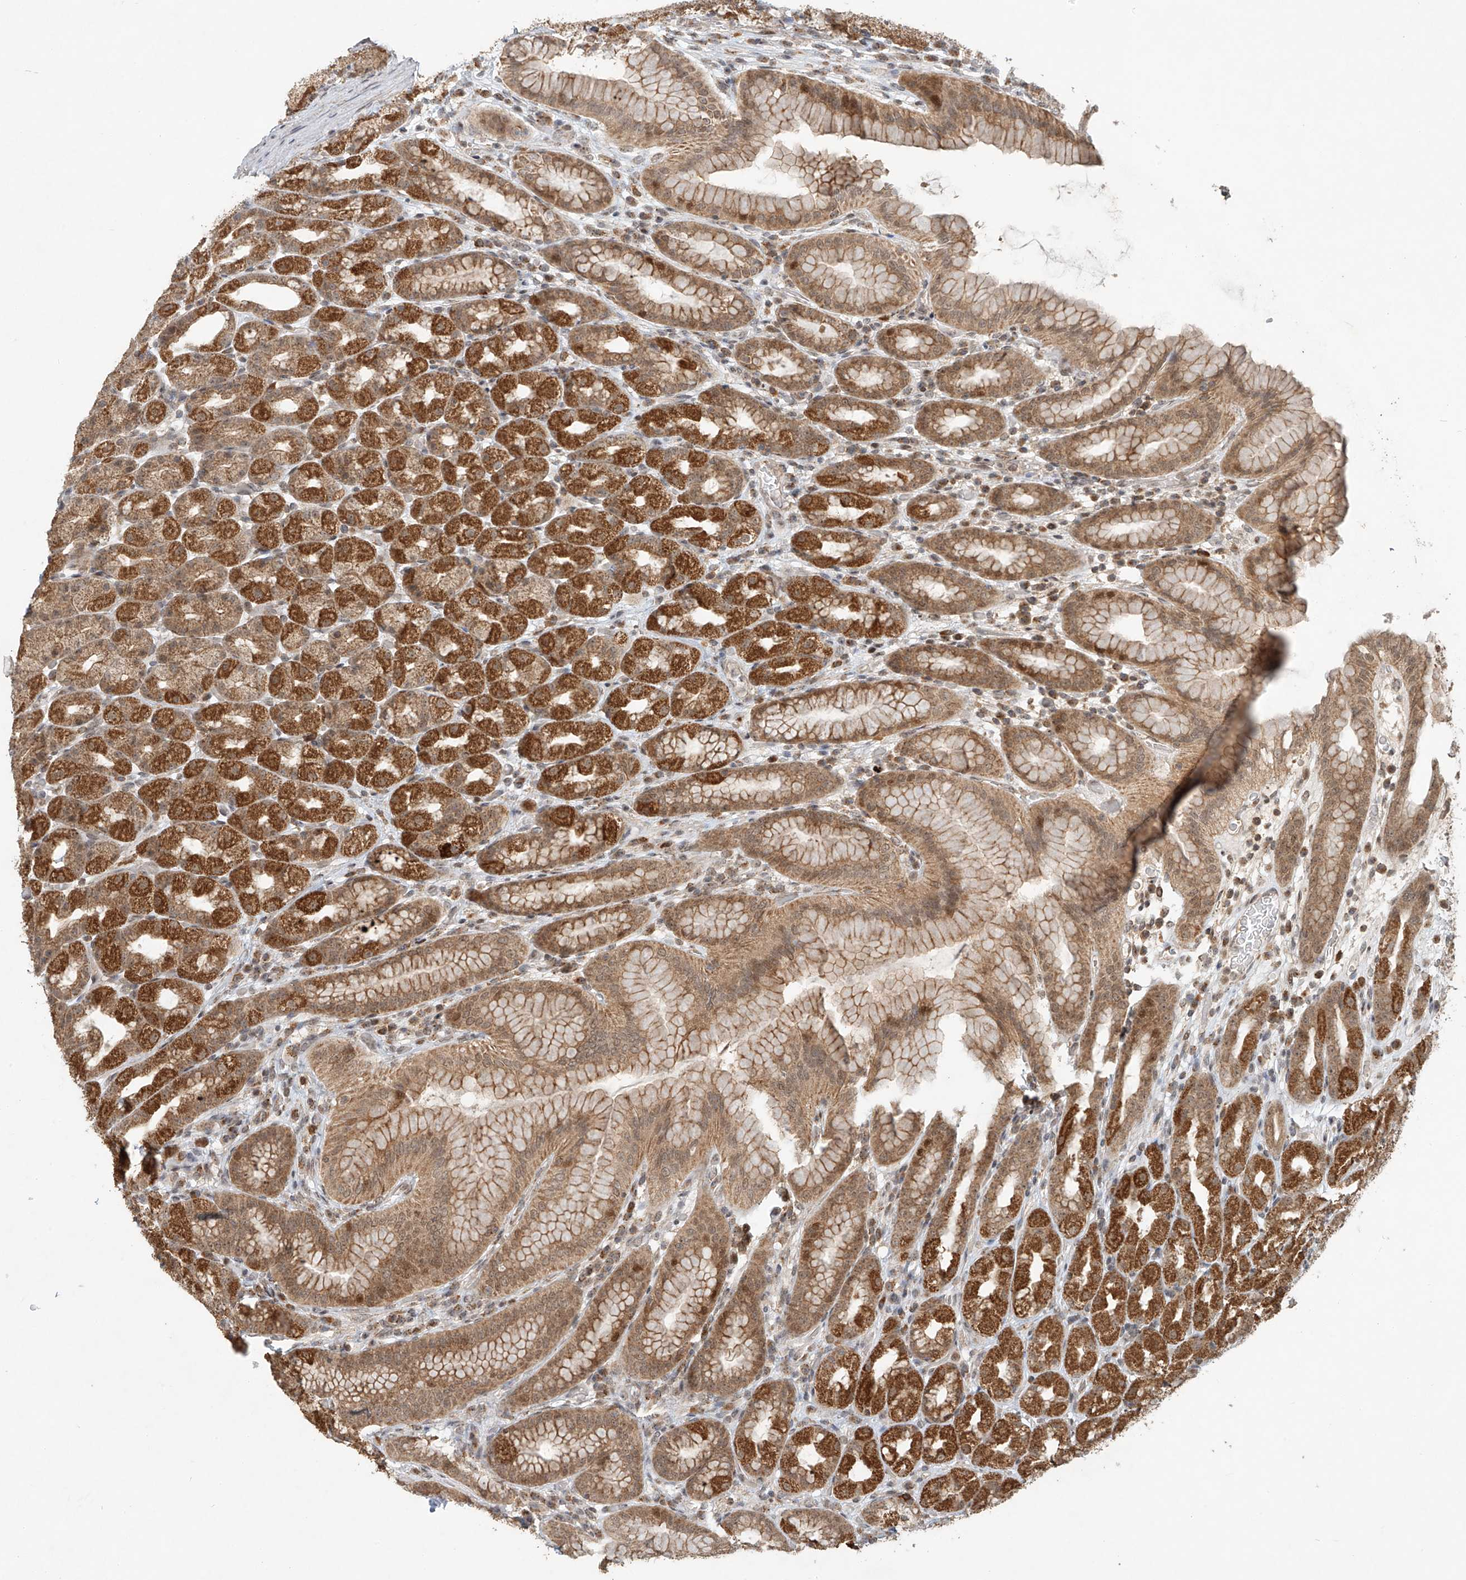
{"staining": {"intensity": "strong", "quantity": ">75%", "location": "cytoplasmic/membranous"}, "tissue": "stomach", "cell_type": "Glandular cells", "image_type": "normal", "snomed": [{"axis": "morphology", "description": "Normal tissue, NOS"}, {"axis": "topography", "description": "Stomach, upper"}], "caption": "Protein expression analysis of unremarkable stomach demonstrates strong cytoplasmic/membranous expression in approximately >75% of glandular cells.", "gene": "SYTL3", "patient": {"sex": "male", "age": 68}}